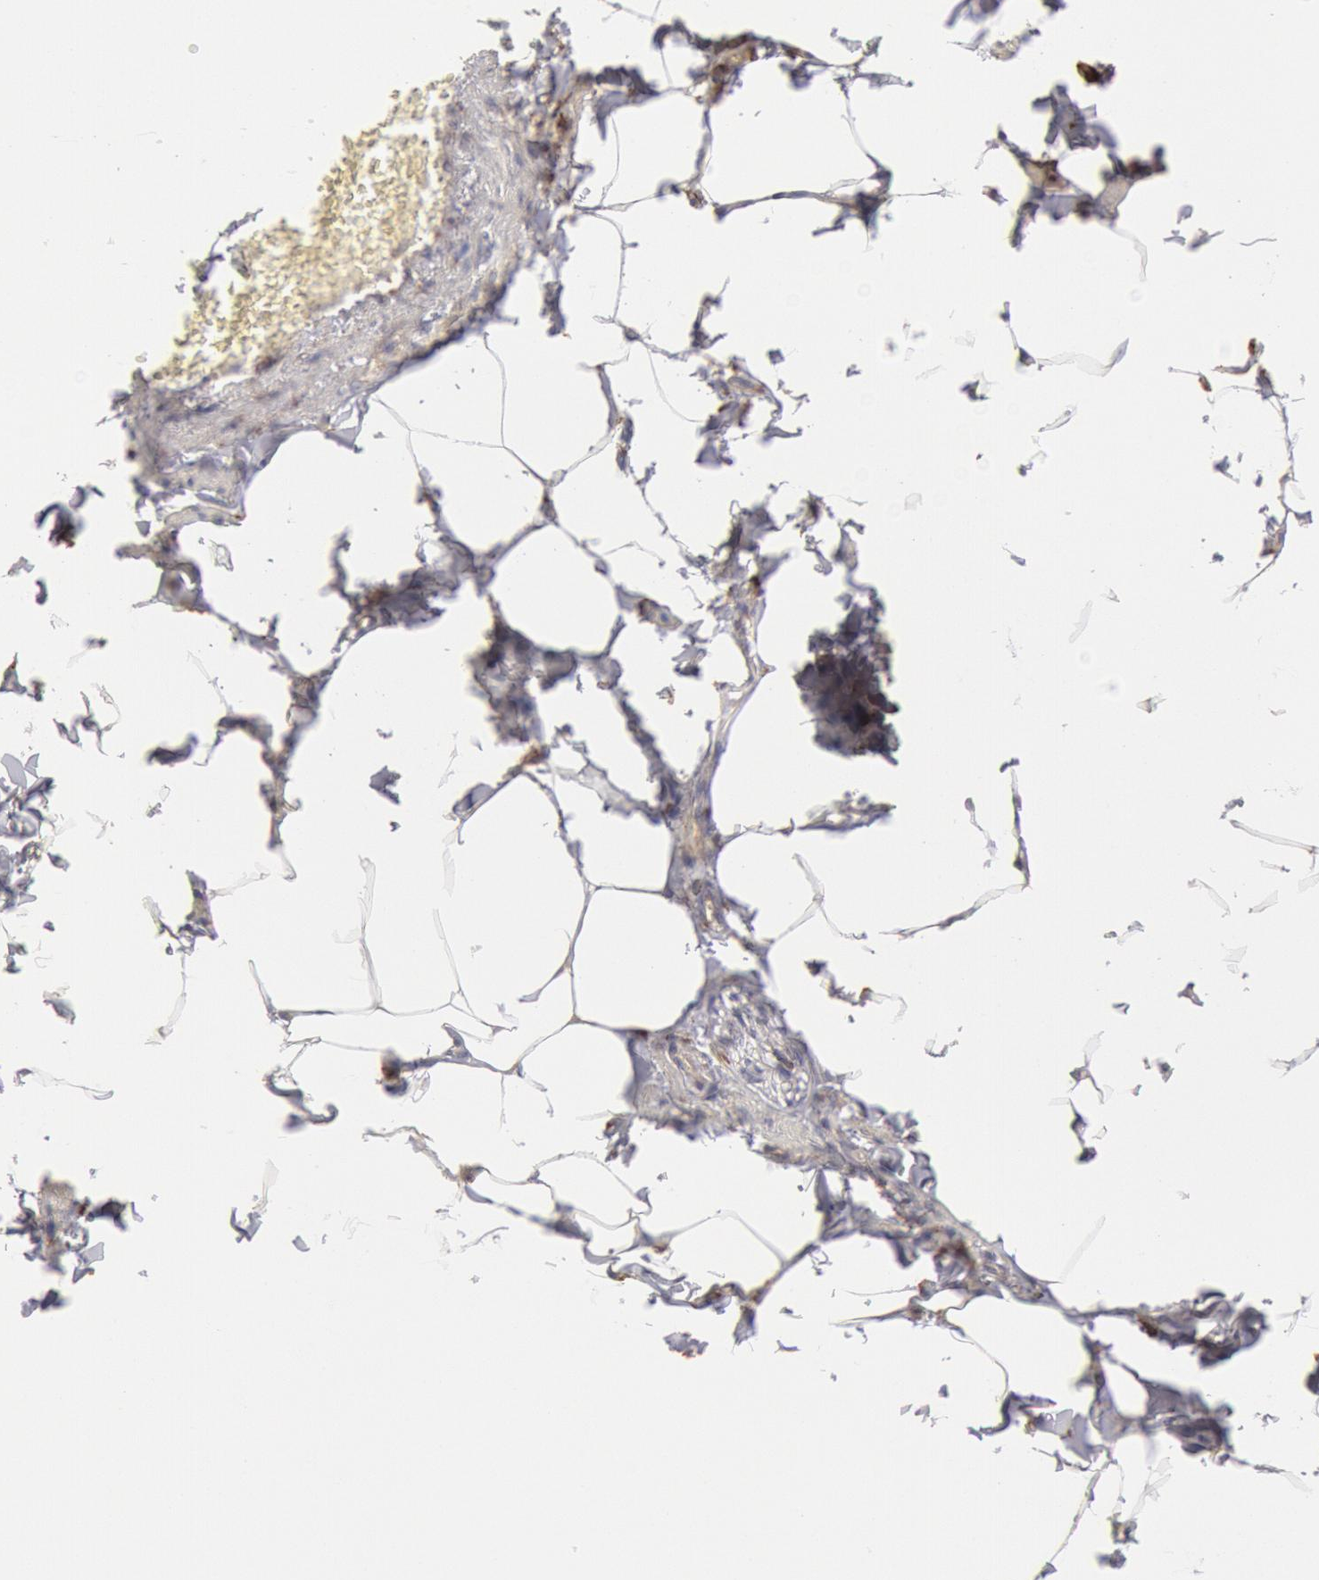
{"staining": {"intensity": "negative", "quantity": "none", "location": "none"}, "tissue": "adipose tissue", "cell_type": "Adipocytes", "image_type": "normal", "snomed": [{"axis": "morphology", "description": "Normal tissue, NOS"}, {"axis": "topography", "description": "Vascular tissue"}], "caption": "This is an immunohistochemistry micrograph of normal adipose tissue. There is no positivity in adipocytes.", "gene": "ERP44", "patient": {"sex": "male", "age": 41}}